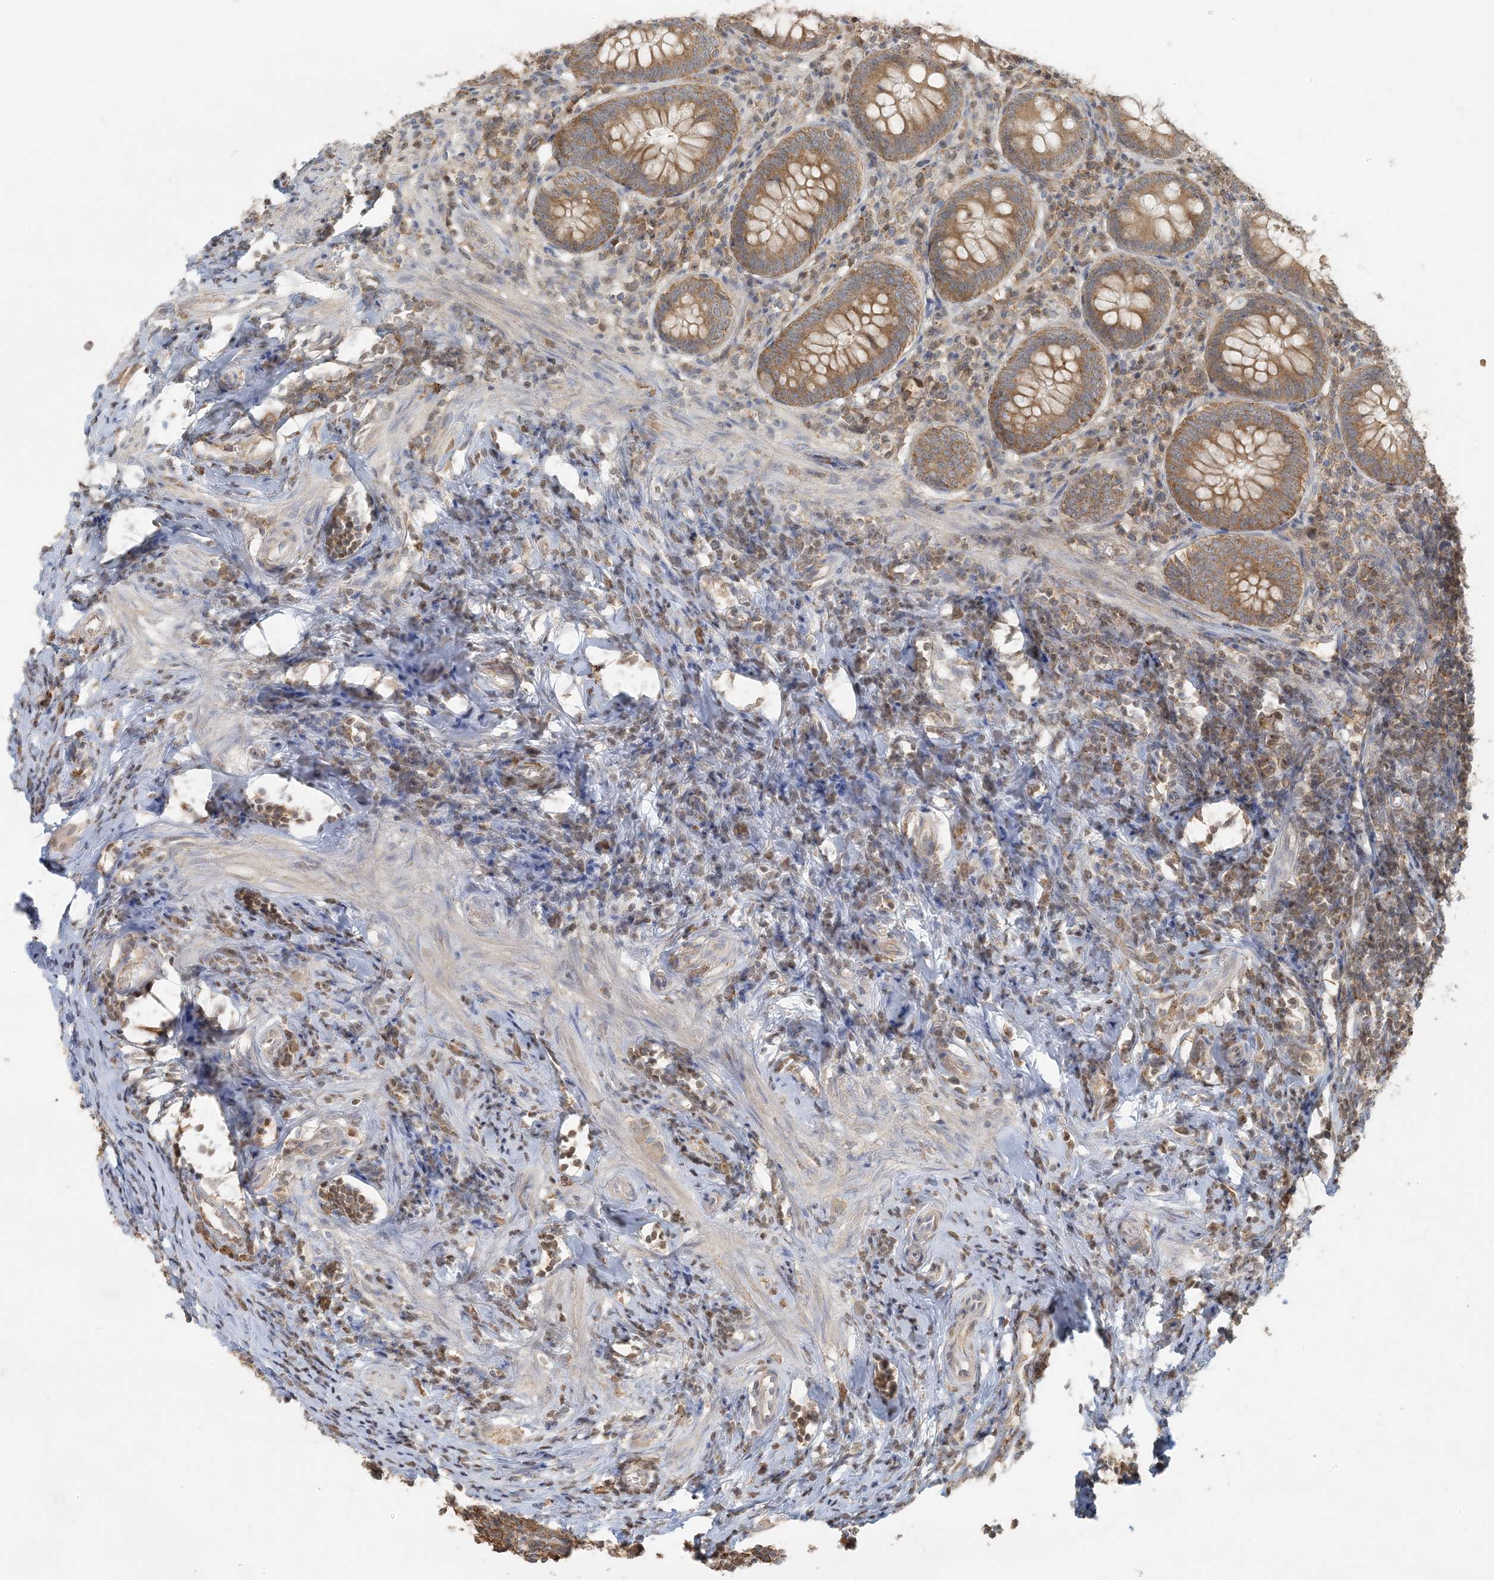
{"staining": {"intensity": "moderate", "quantity": ">75%", "location": "cytoplasmic/membranous"}, "tissue": "appendix", "cell_type": "Glandular cells", "image_type": "normal", "snomed": [{"axis": "morphology", "description": "Normal tissue, NOS"}, {"axis": "topography", "description": "Appendix"}], "caption": "Appendix stained for a protein displays moderate cytoplasmic/membranous positivity in glandular cells. (IHC, brightfield microscopy, high magnification).", "gene": "HACL1", "patient": {"sex": "female", "age": 54}}